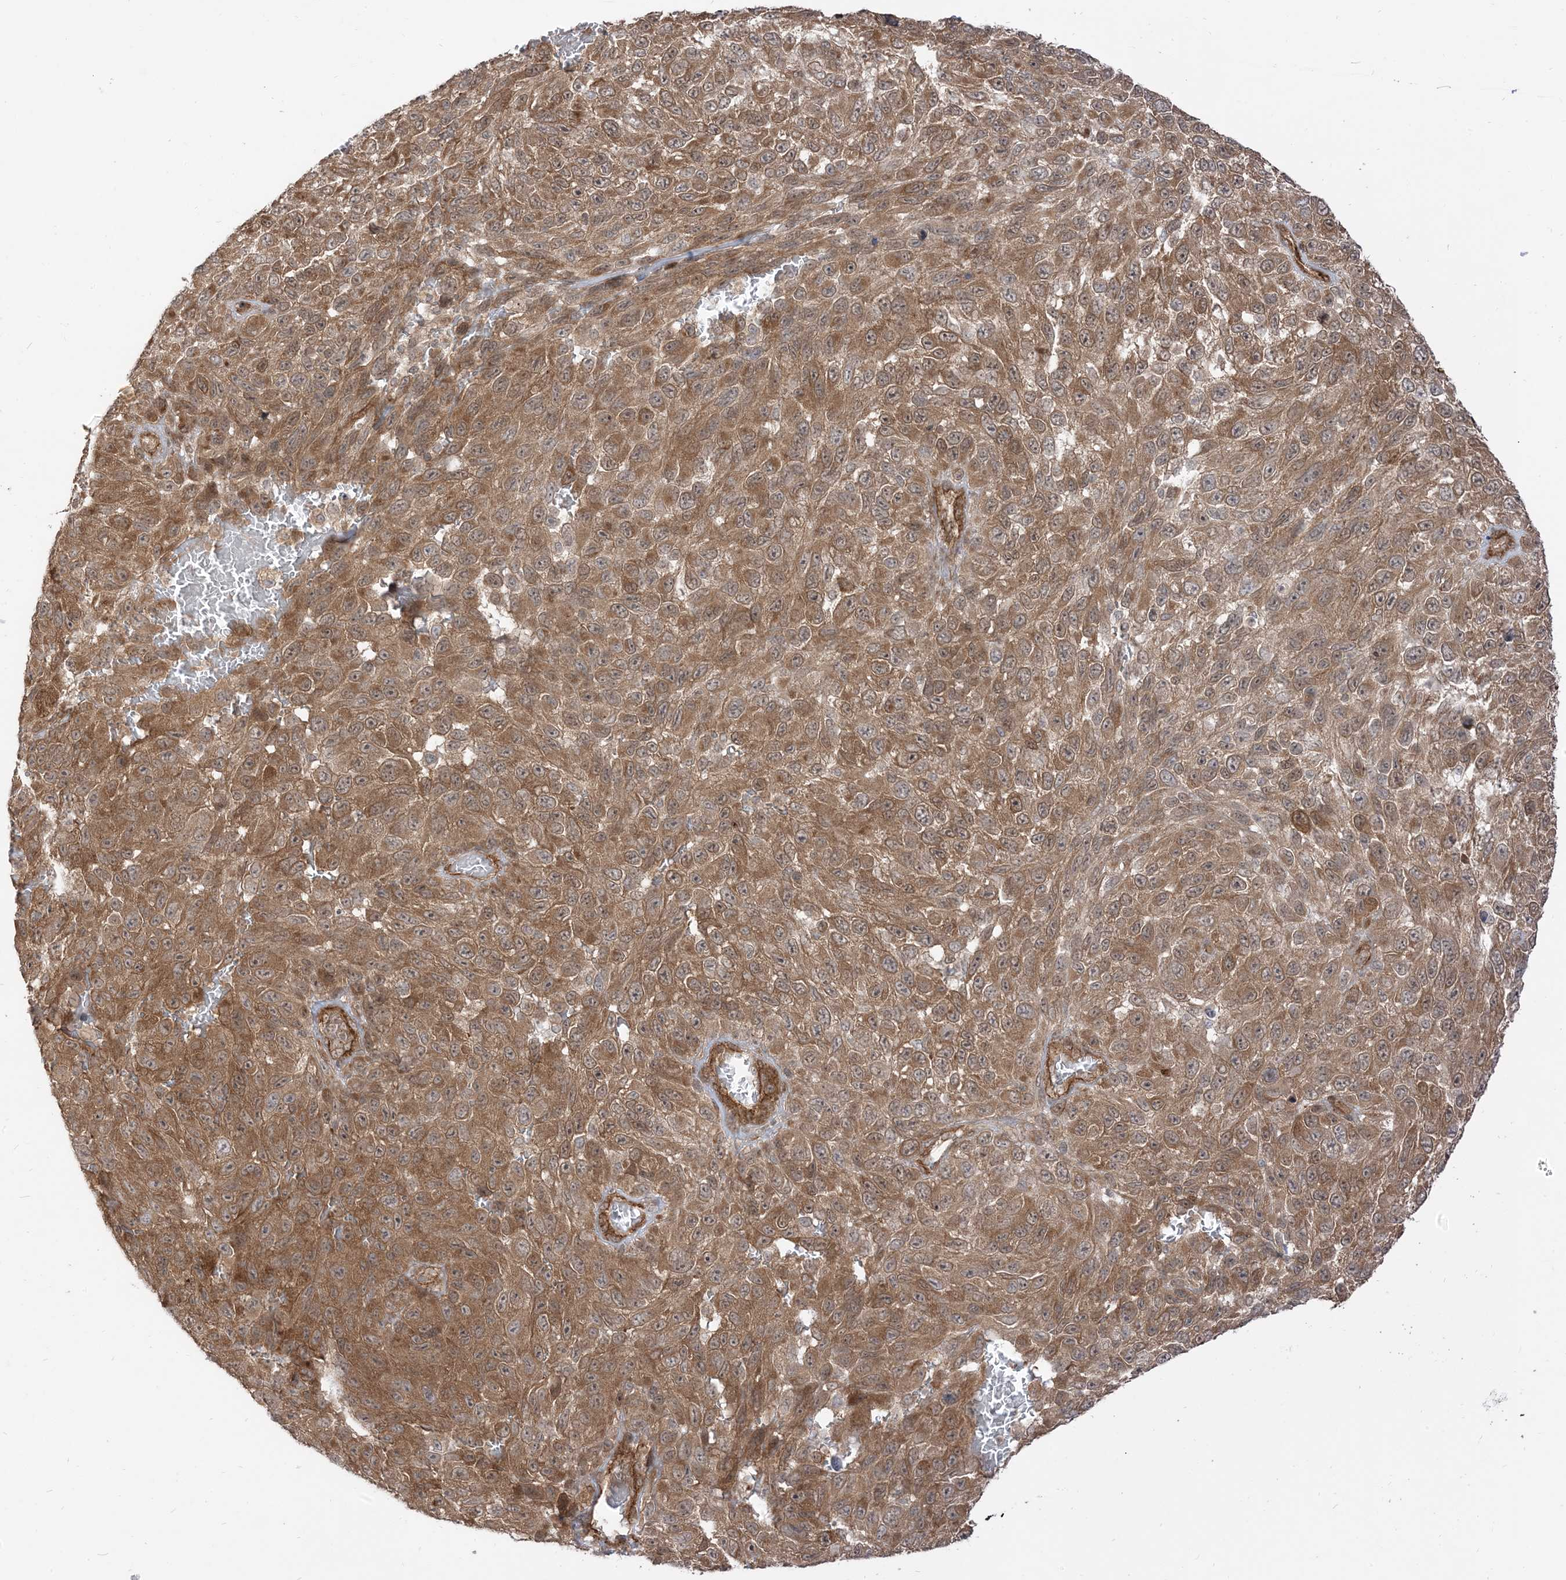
{"staining": {"intensity": "moderate", "quantity": ">75%", "location": "cytoplasmic/membranous,nuclear"}, "tissue": "melanoma", "cell_type": "Tumor cells", "image_type": "cancer", "snomed": [{"axis": "morphology", "description": "Malignant melanoma, NOS"}, {"axis": "topography", "description": "Skin"}], "caption": "DAB (3,3'-diaminobenzidine) immunohistochemical staining of human melanoma reveals moderate cytoplasmic/membranous and nuclear protein positivity in approximately >75% of tumor cells. The staining was performed using DAB to visualize the protein expression in brown, while the nuclei were stained in blue with hematoxylin (Magnification: 20x).", "gene": "TBCC", "patient": {"sex": "female", "age": 94}}